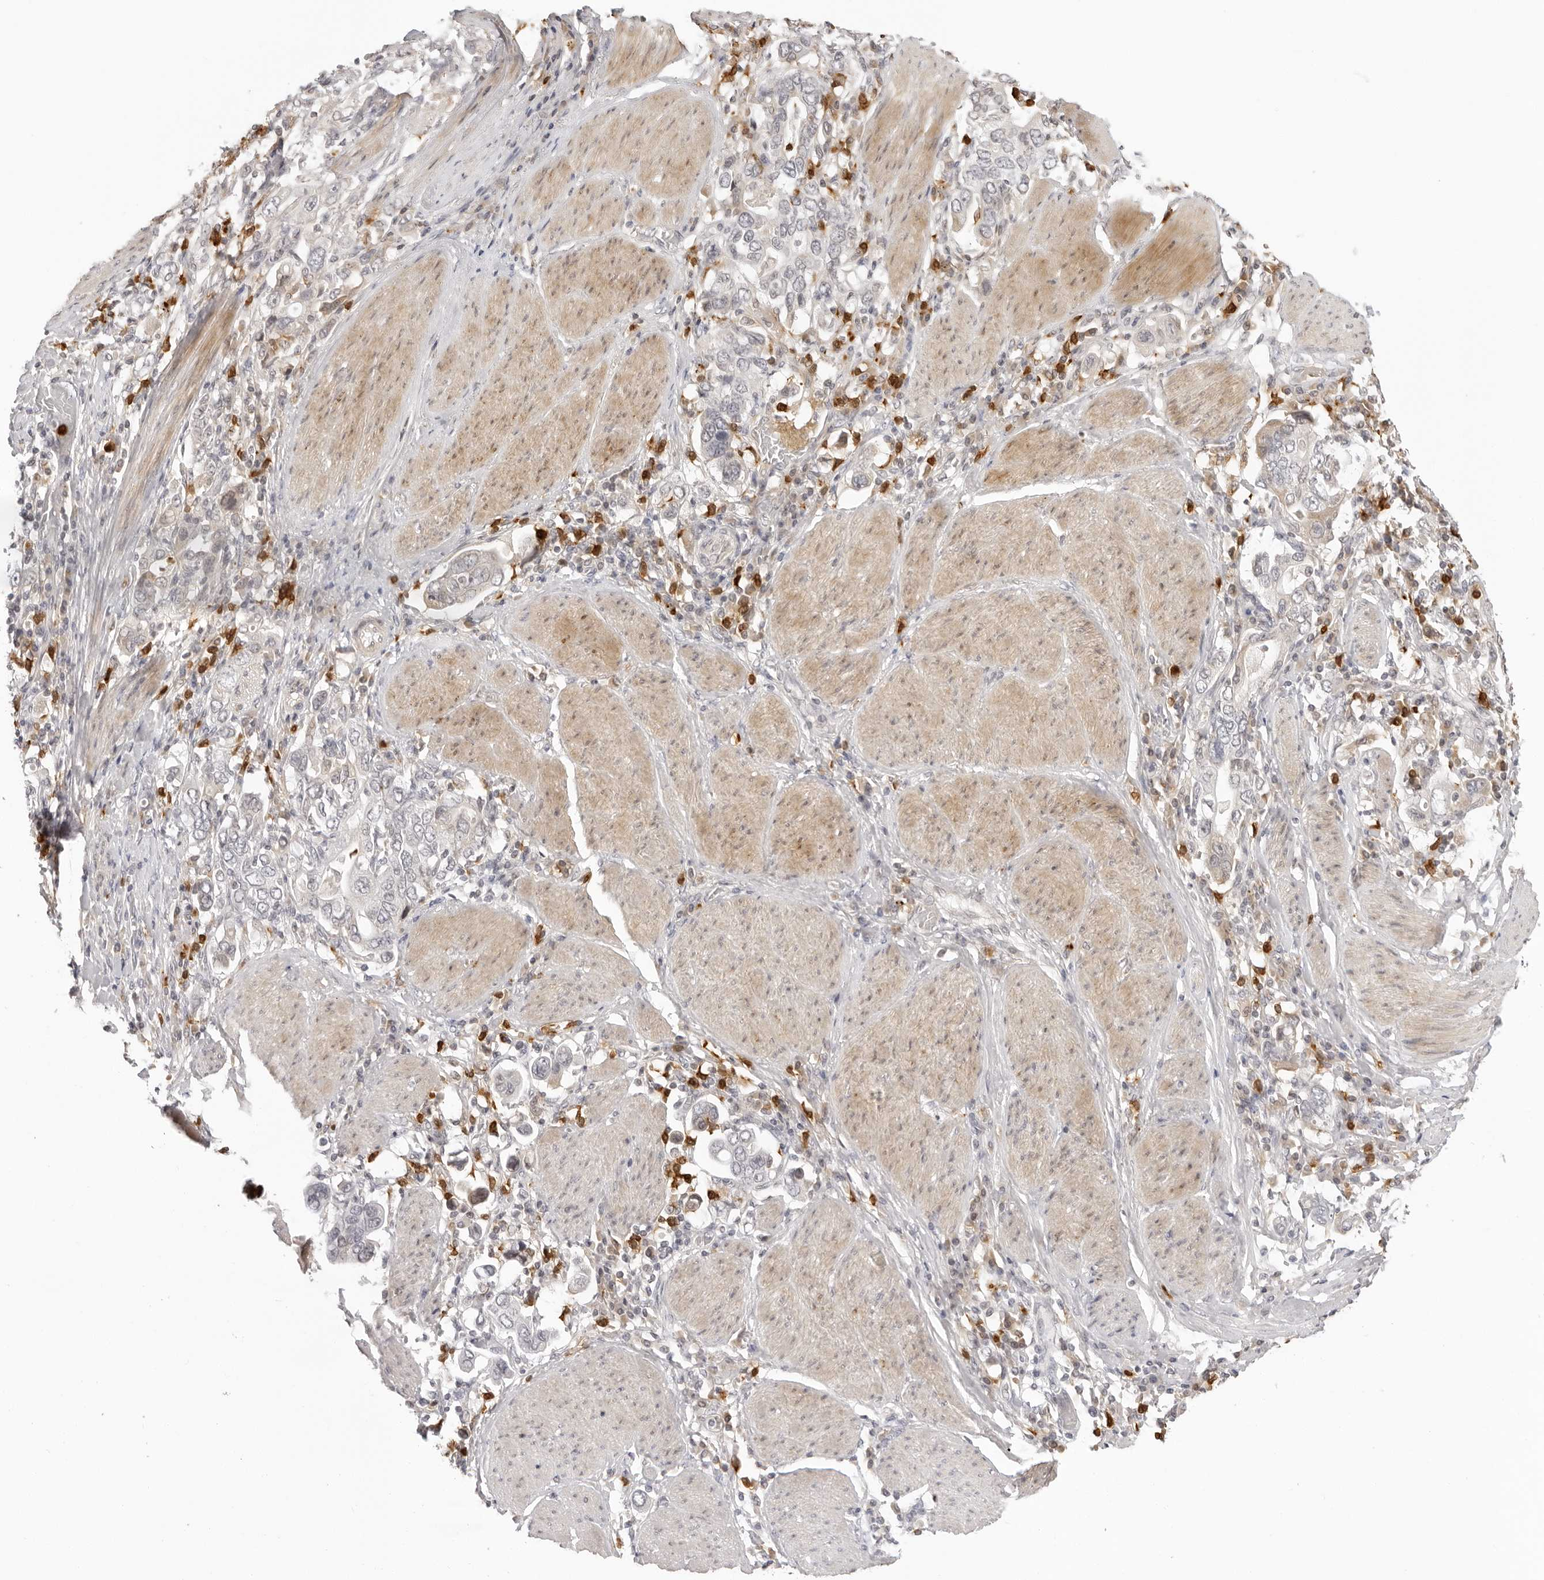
{"staining": {"intensity": "negative", "quantity": "none", "location": "none"}, "tissue": "stomach cancer", "cell_type": "Tumor cells", "image_type": "cancer", "snomed": [{"axis": "morphology", "description": "Adenocarcinoma, NOS"}, {"axis": "topography", "description": "Stomach, upper"}], "caption": "This photomicrograph is of stomach cancer (adenocarcinoma) stained with immunohistochemistry (IHC) to label a protein in brown with the nuclei are counter-stained blue. There is no expression in tumor cells.", "gene": "STRADB", "patient": {"sex": "male", "age": 62}}